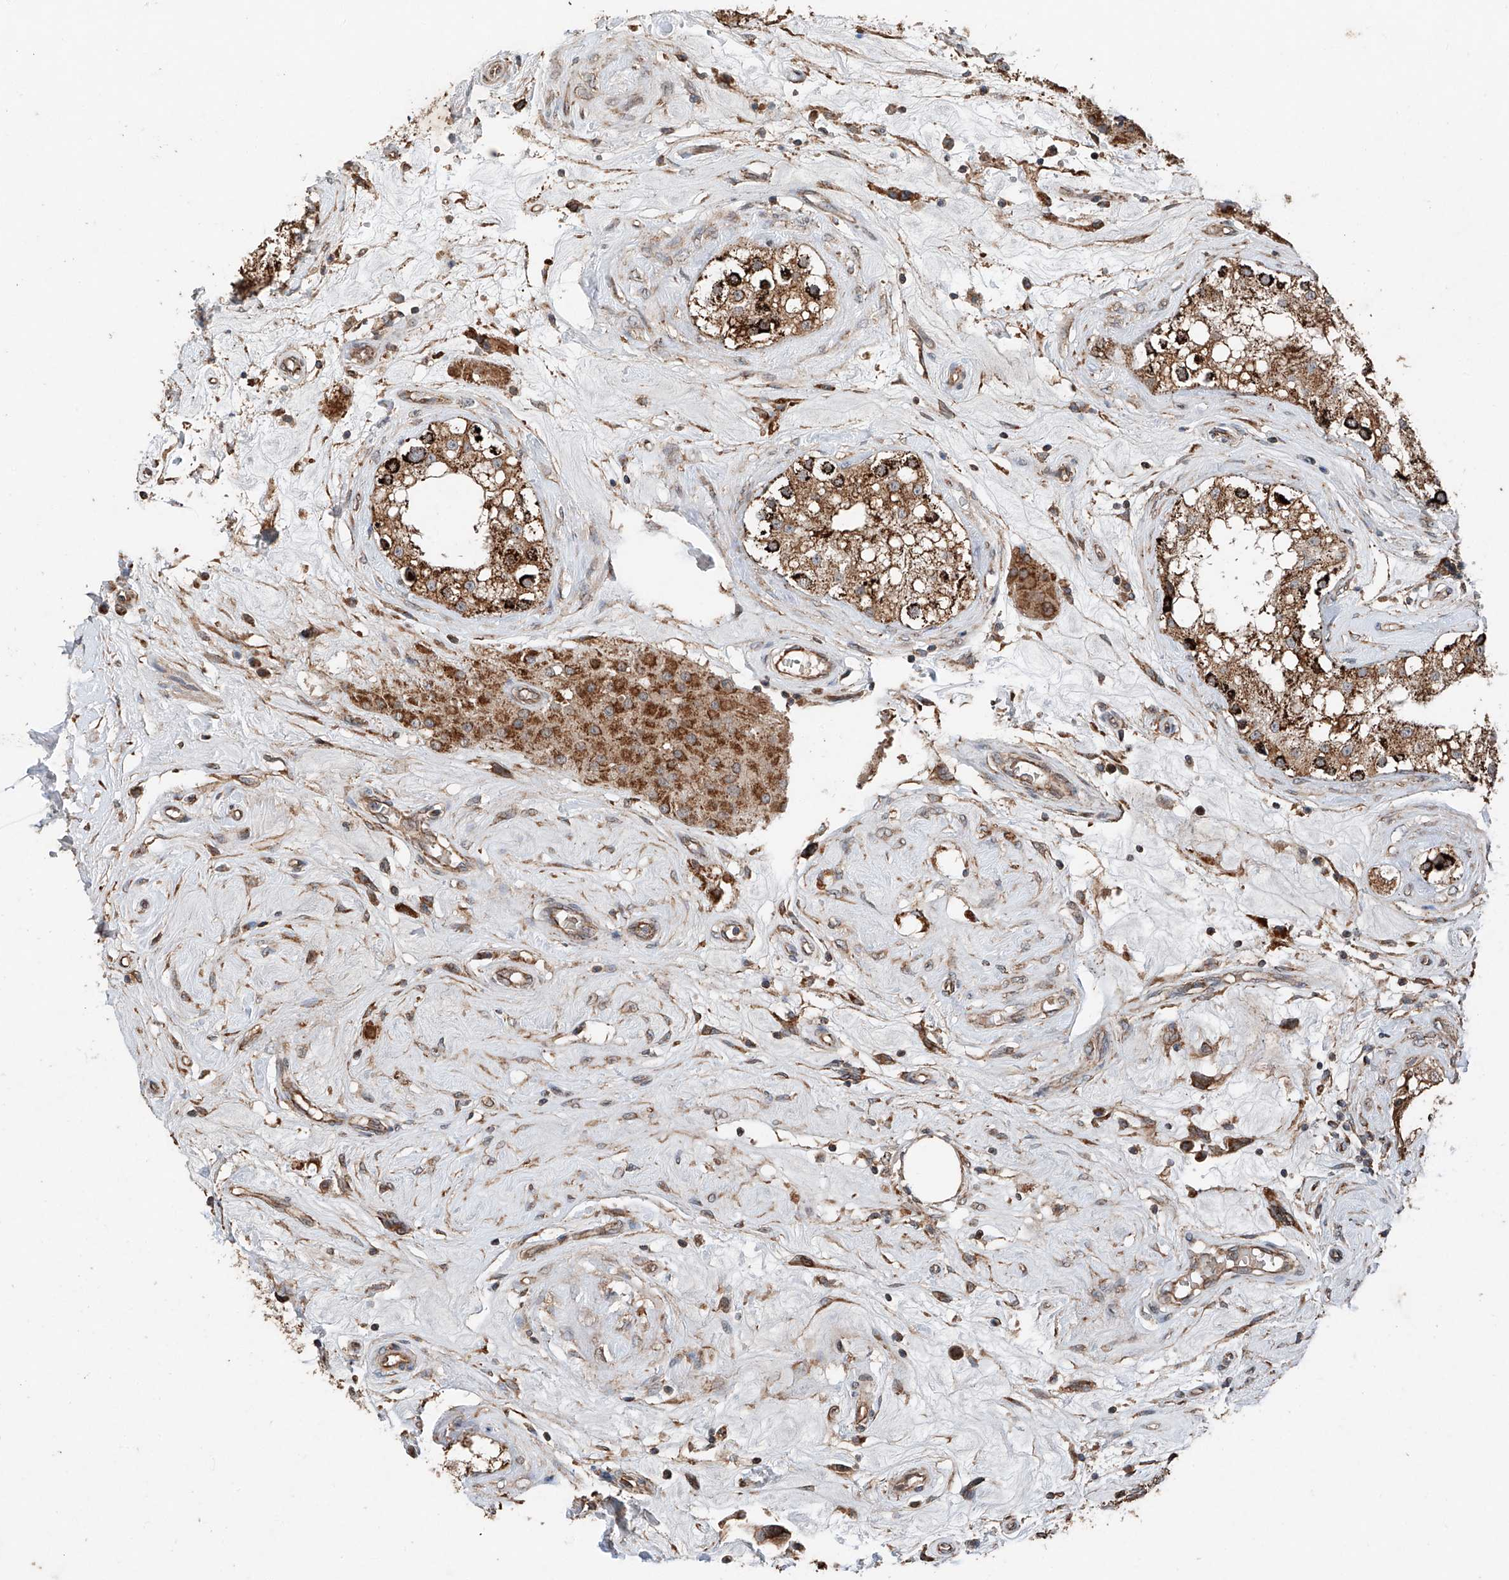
{"staining": {"intensity": "strong", "quantity": ">75%", "location": "cytoplasmic/membranous"}, "tissue": "testis", "cell_type": "Cells in seminiferous ducts", "image_type": "normal", "snomed": [{"axis": "morphology", "description": "Normal tissue, NOS"}, {"axis": "topography", "description": "Testis"}], "caption": "Immunohistochemistry histopathology image of normal testis: human testis stained using immunohistochemistry (IHC) displays high levels of strong protein expression localized specifically in the cytoplasmic/membranous of cells in seminiferous ducts, appearing as a cytoplasmic/membranous brown color.", "gene": "AP4B1", "patient": {"sex": "male", "age": 84}}